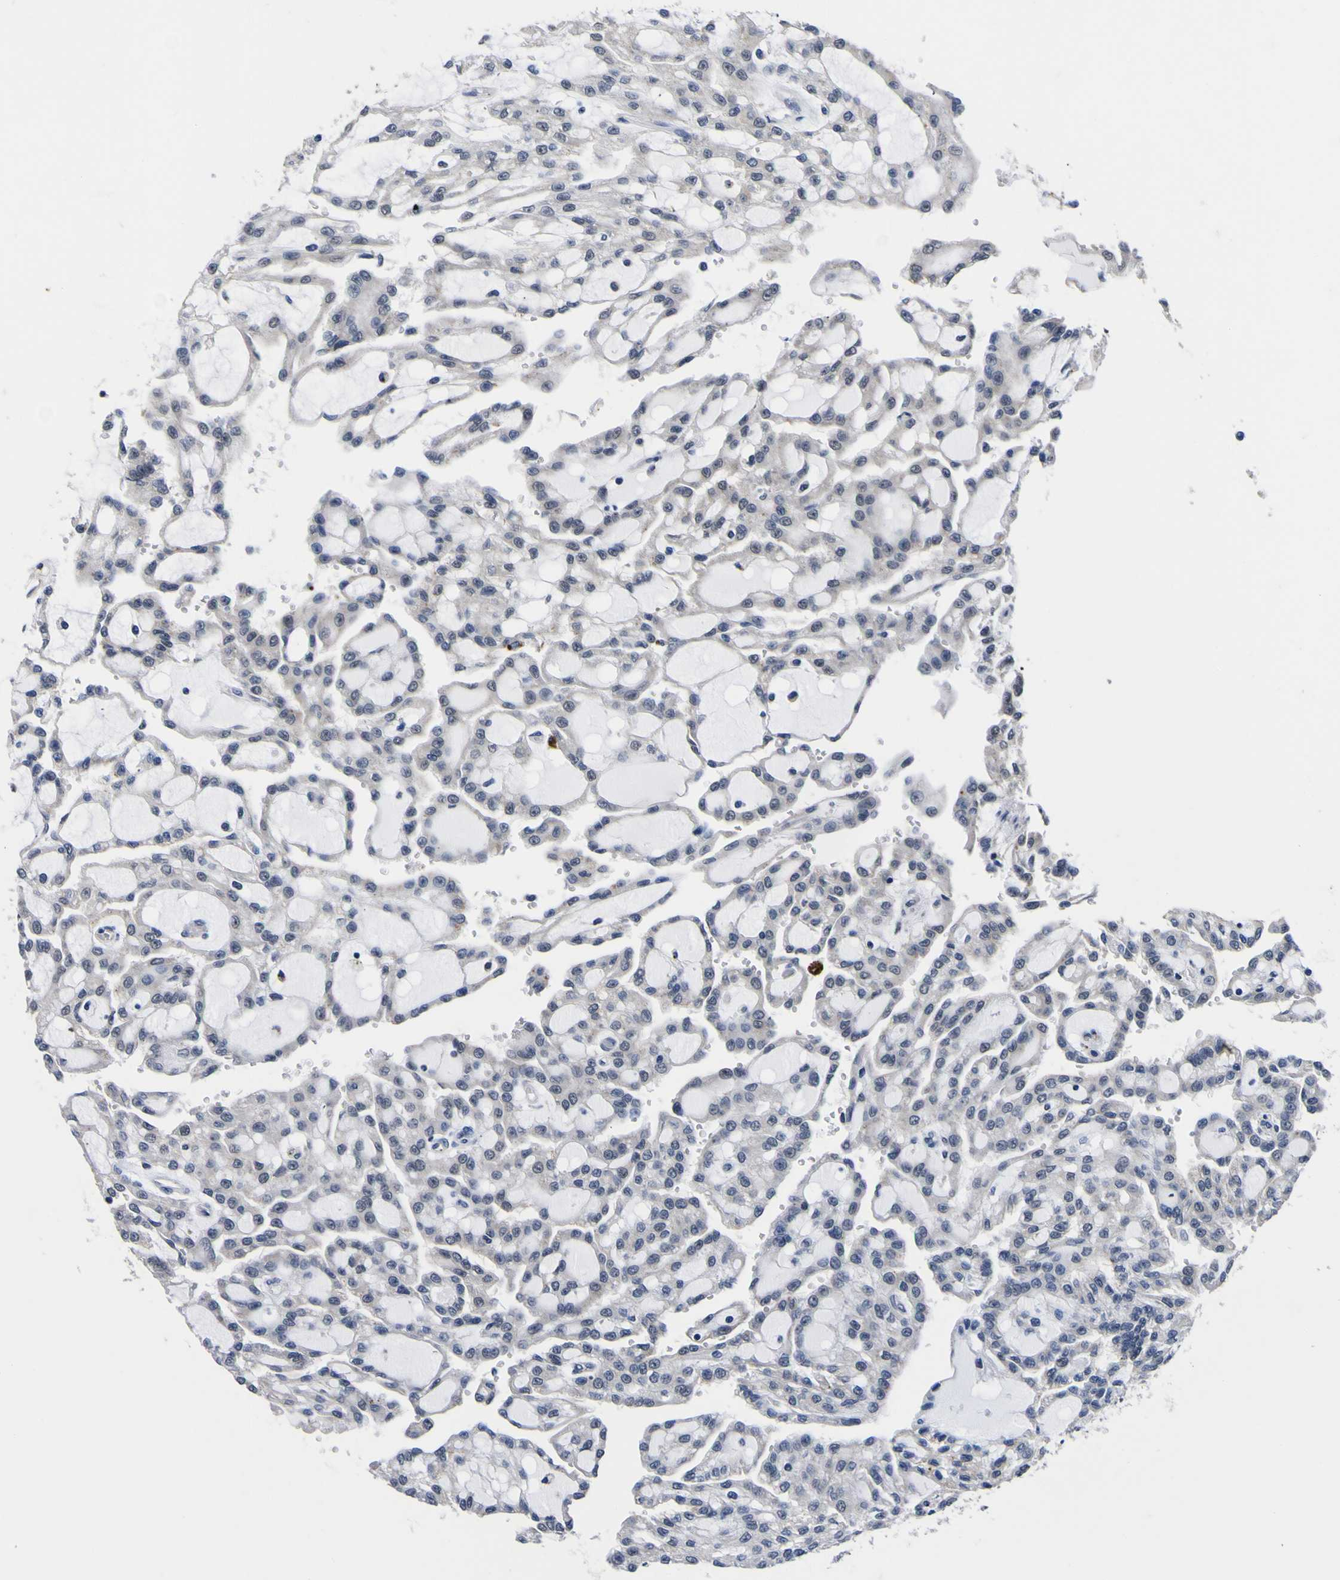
{"staining": {"intensity": "negative", "quantity": "none", "location": "none"}, "tissue": "renal cancer", "cell_type": "Tumor cells", "image_type": "cancer", "snomed": [{"axis": "morphology", "description": "Adenocarcinoma, NOS"}, {"axis": "topography", "description": "Kidney"}], "caption": "High power microscopy histopathology image of an immunohistochemistry (IHC) image of renal cancer (adenocarcinoma), revealing no significant positivity in tumor cells.", "gene": "IGFLR1", "patient": {"sex": "male", "age": 63}}